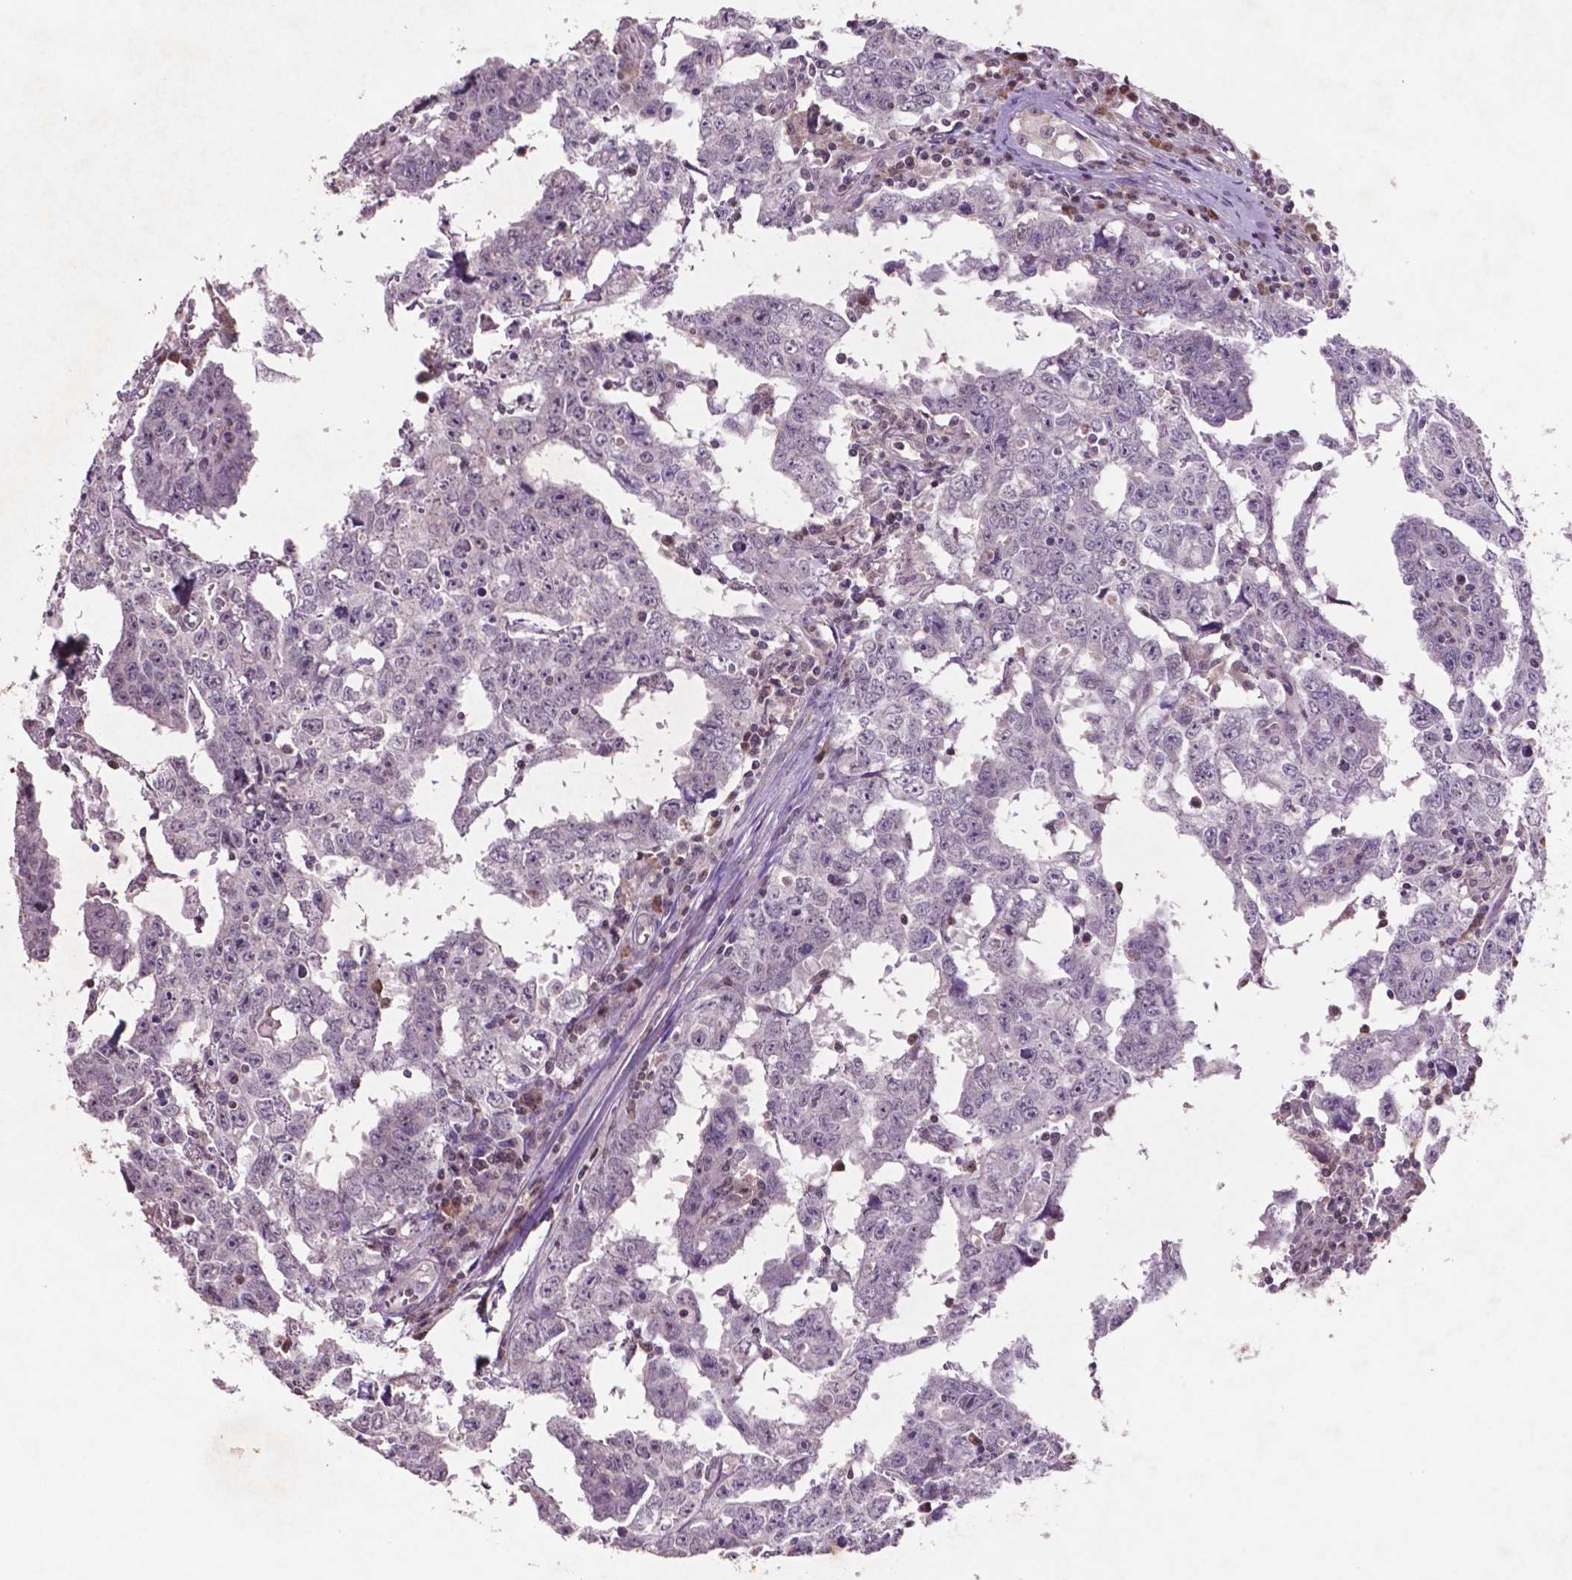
{"staining": {"intensity": "negative", "quantity": "none", "location": "none"}, "tissue": "testis cancer", "cell_type": "Tumor cells", "image_type": "cancer", "snomed": [{"axis": "morphology", "description": "Carcinoma, Embryonal, NOS"}, {"axis": "topography", "description": "Testis"}], "caption": "Testis embryonal carcinoma was stained to show a protein in brown. There is no significant staining in tumor cells.", "gene": "GLRX", "patient": {"sex": "male", "age": 22}}